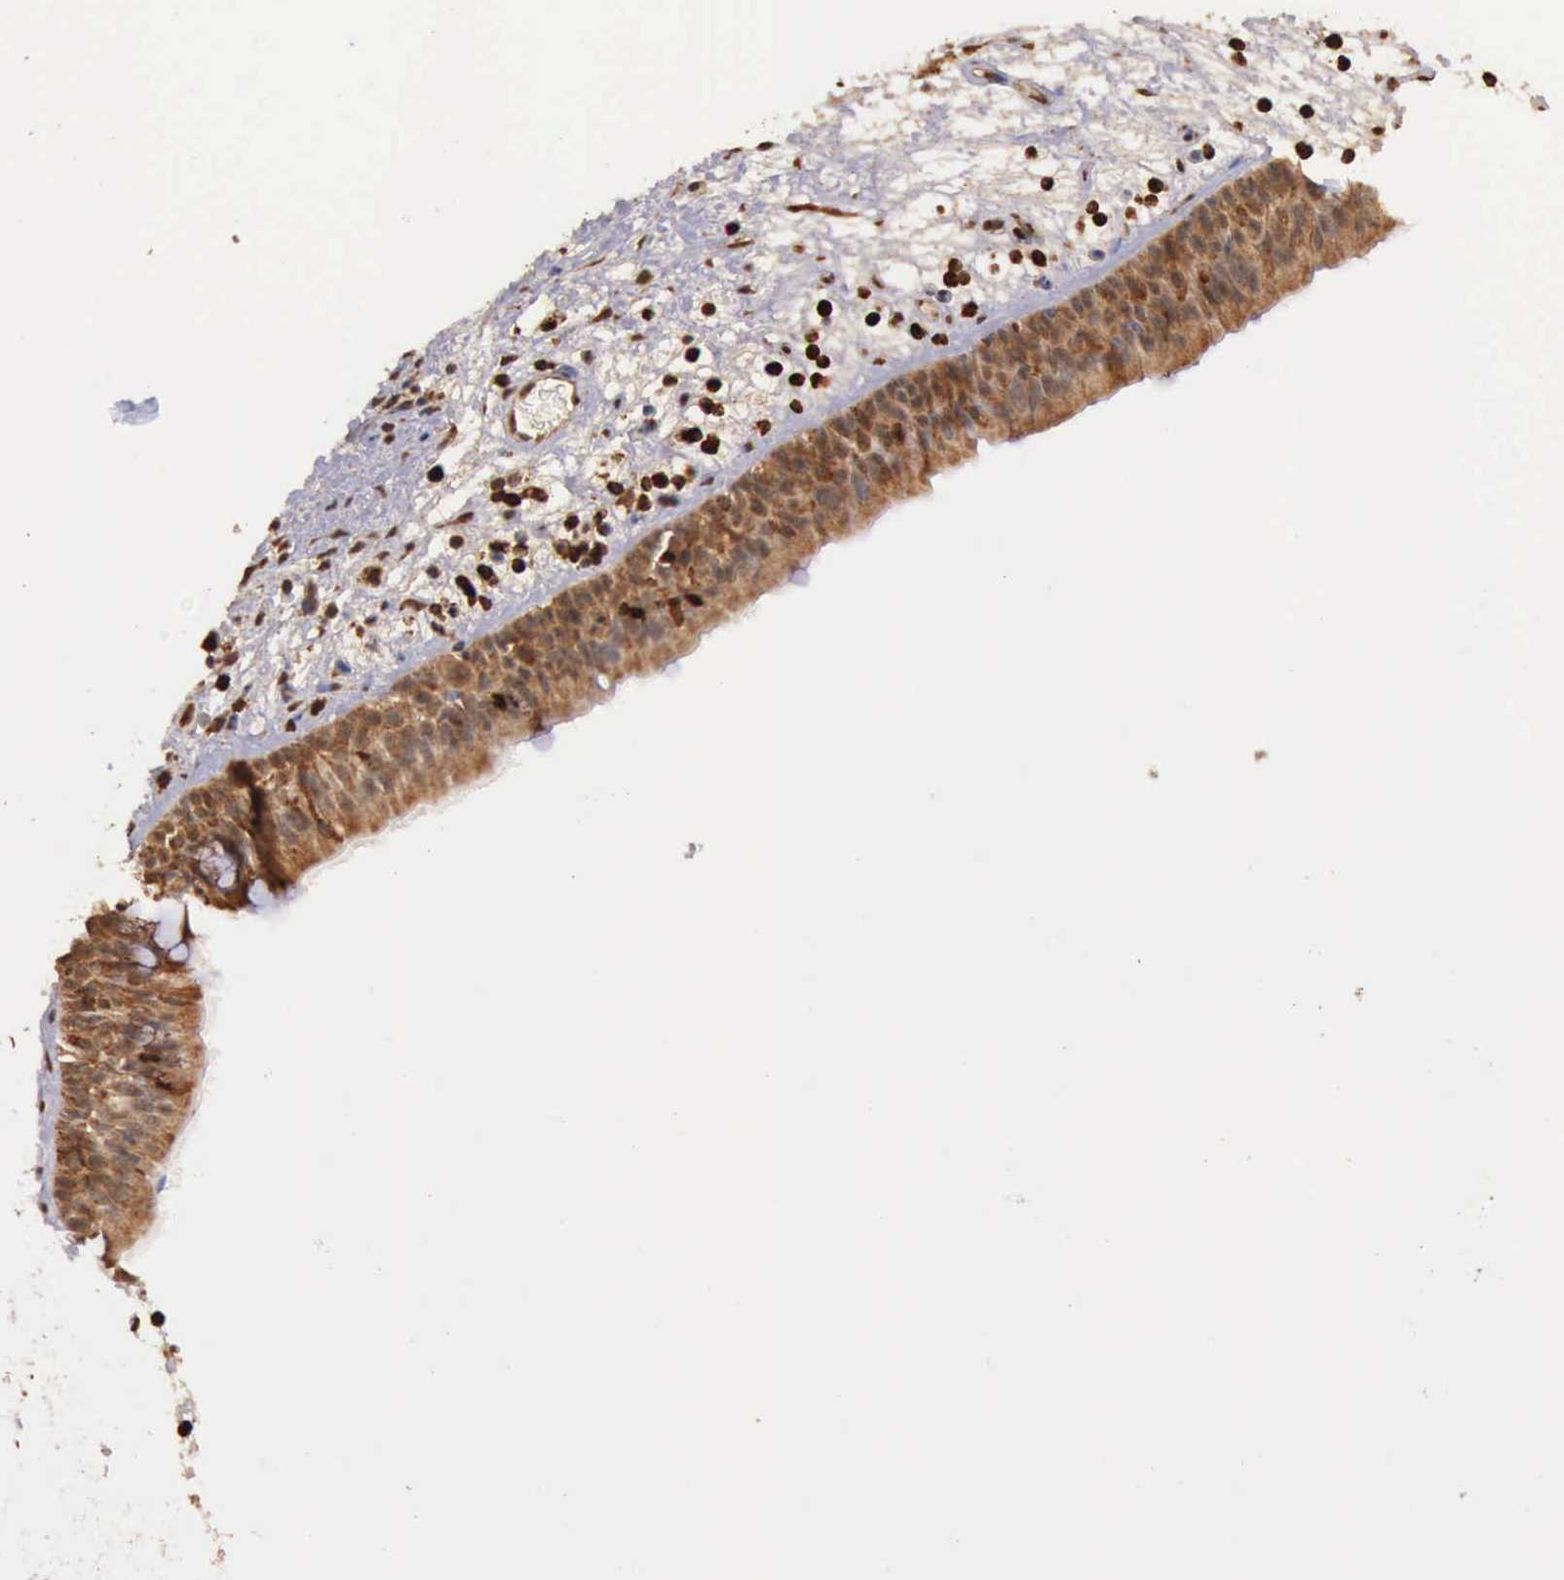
{"staining": {"intensity": "strong", "quantity": ">75%", "location": "cytoplasmic/membranous"}, "tissue": "nasopharynx", "cell_type": "Respiratory epithelial cells", "image_type": "normal", "snomed": [{"axis": "morphology", "description": "Normal tissue, NOS"}, {"axis": "topography", "description": "Nasopharynx"}], "caption": "A photomicrograph of nasopharynx stained for a protein reveals strong cytoplasmic/membranous brown staining in respiratory epithelial cells. (IHC, brightfield microscopy, high magnification).", "gene": "ARMCX3", "patient": {"sex": "male", "age": 63}}